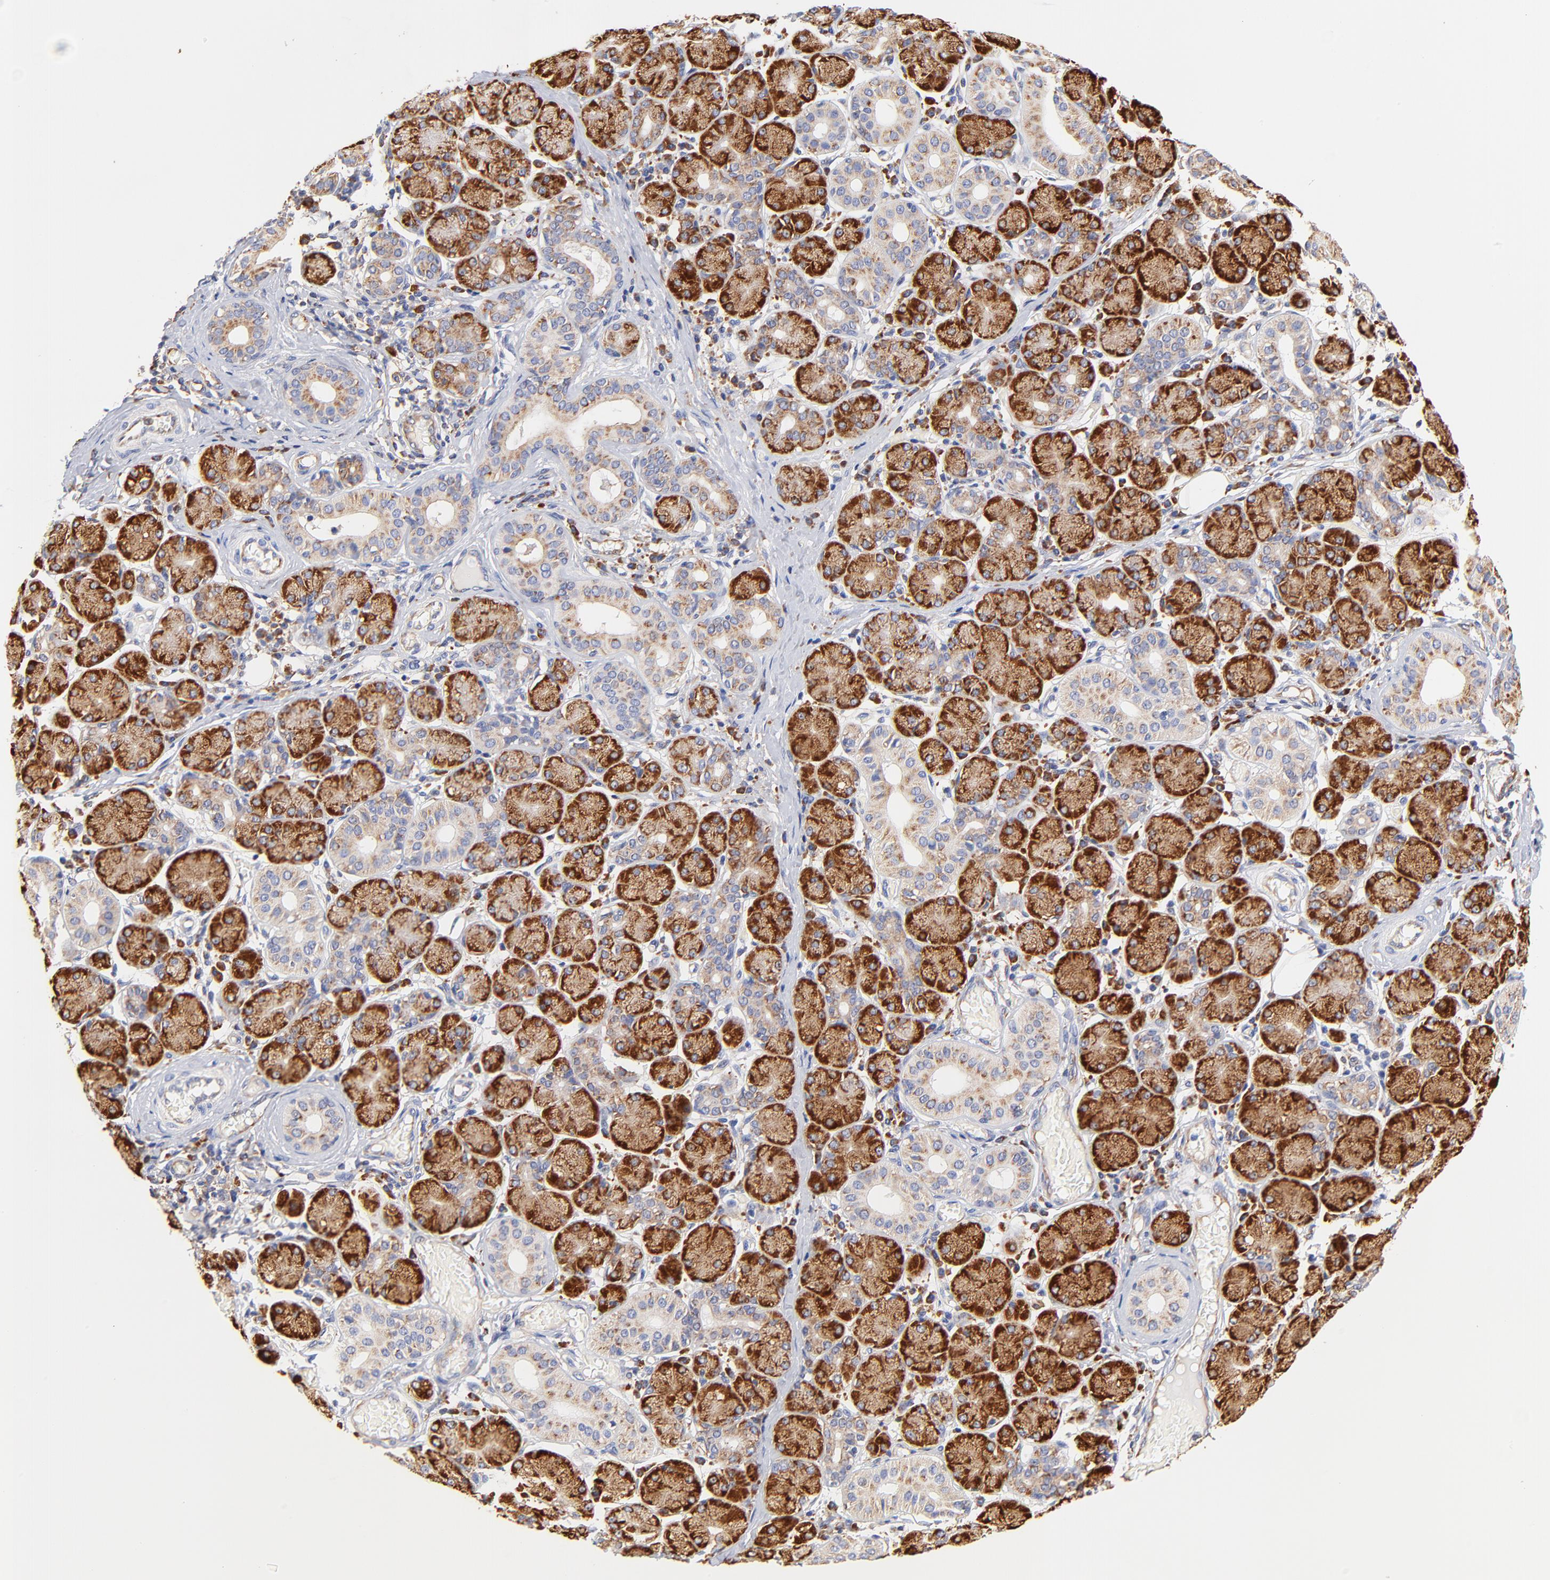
{"staining": {"intensity": "strong", "quantity": ">75%", "location": "cytoplasmic/membranous"}, "tissue": "salivary gland", "cell_type": "Glandular cells", "image_type": "normal", "snomed": [{"axis": "morphology", "description": "Normal tissue, NOS"}, {"axis": "topography", "description": "Salivary gland"}], "caption": "The image demonstrates immunohistochemical staining of benign salivary gland. There is strong cytoplasmic/membranous staining is appreciated in approximately >75% of glandular cells.", "gene": "RPL27", "patient": {"sex": "female", "age": 24}}